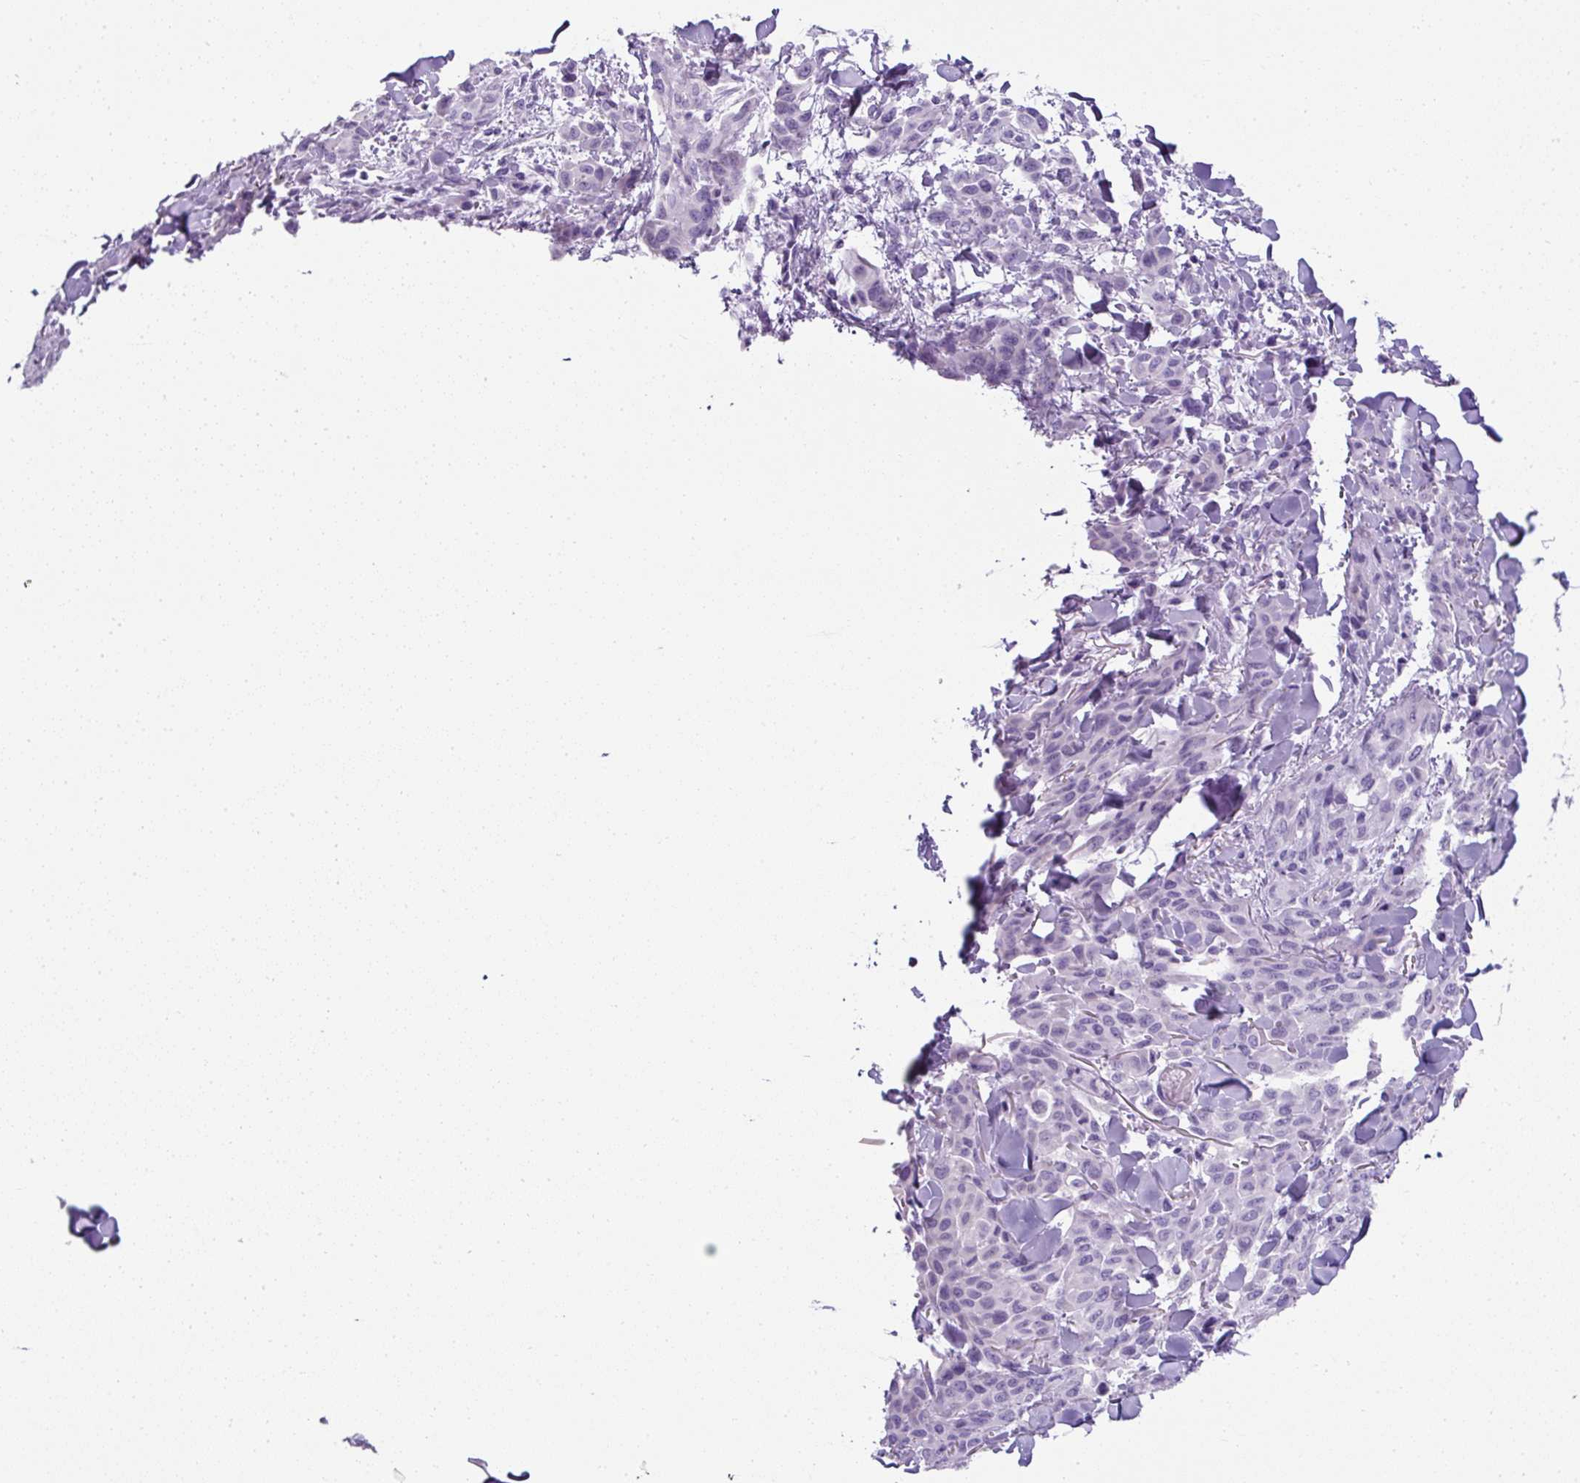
{"staining": {"intensity": "negative", "quantity": "none", "location": "none"}, "tissue": "melanoma", "cell_type": "Tumor cells", "image_type": "cancer", "snomed": [{"axis": "morphology", "description": "Malignant melanoma, Metastatic site"}, {"axis": "topography", "description": "Skin"}], "caption": "This is an immunohistochemistry histopathology image of melanoma. There is no staining in tumor cells.", "gene": "C2CD4C", "patient": {"sex": "female", "age": 81}}